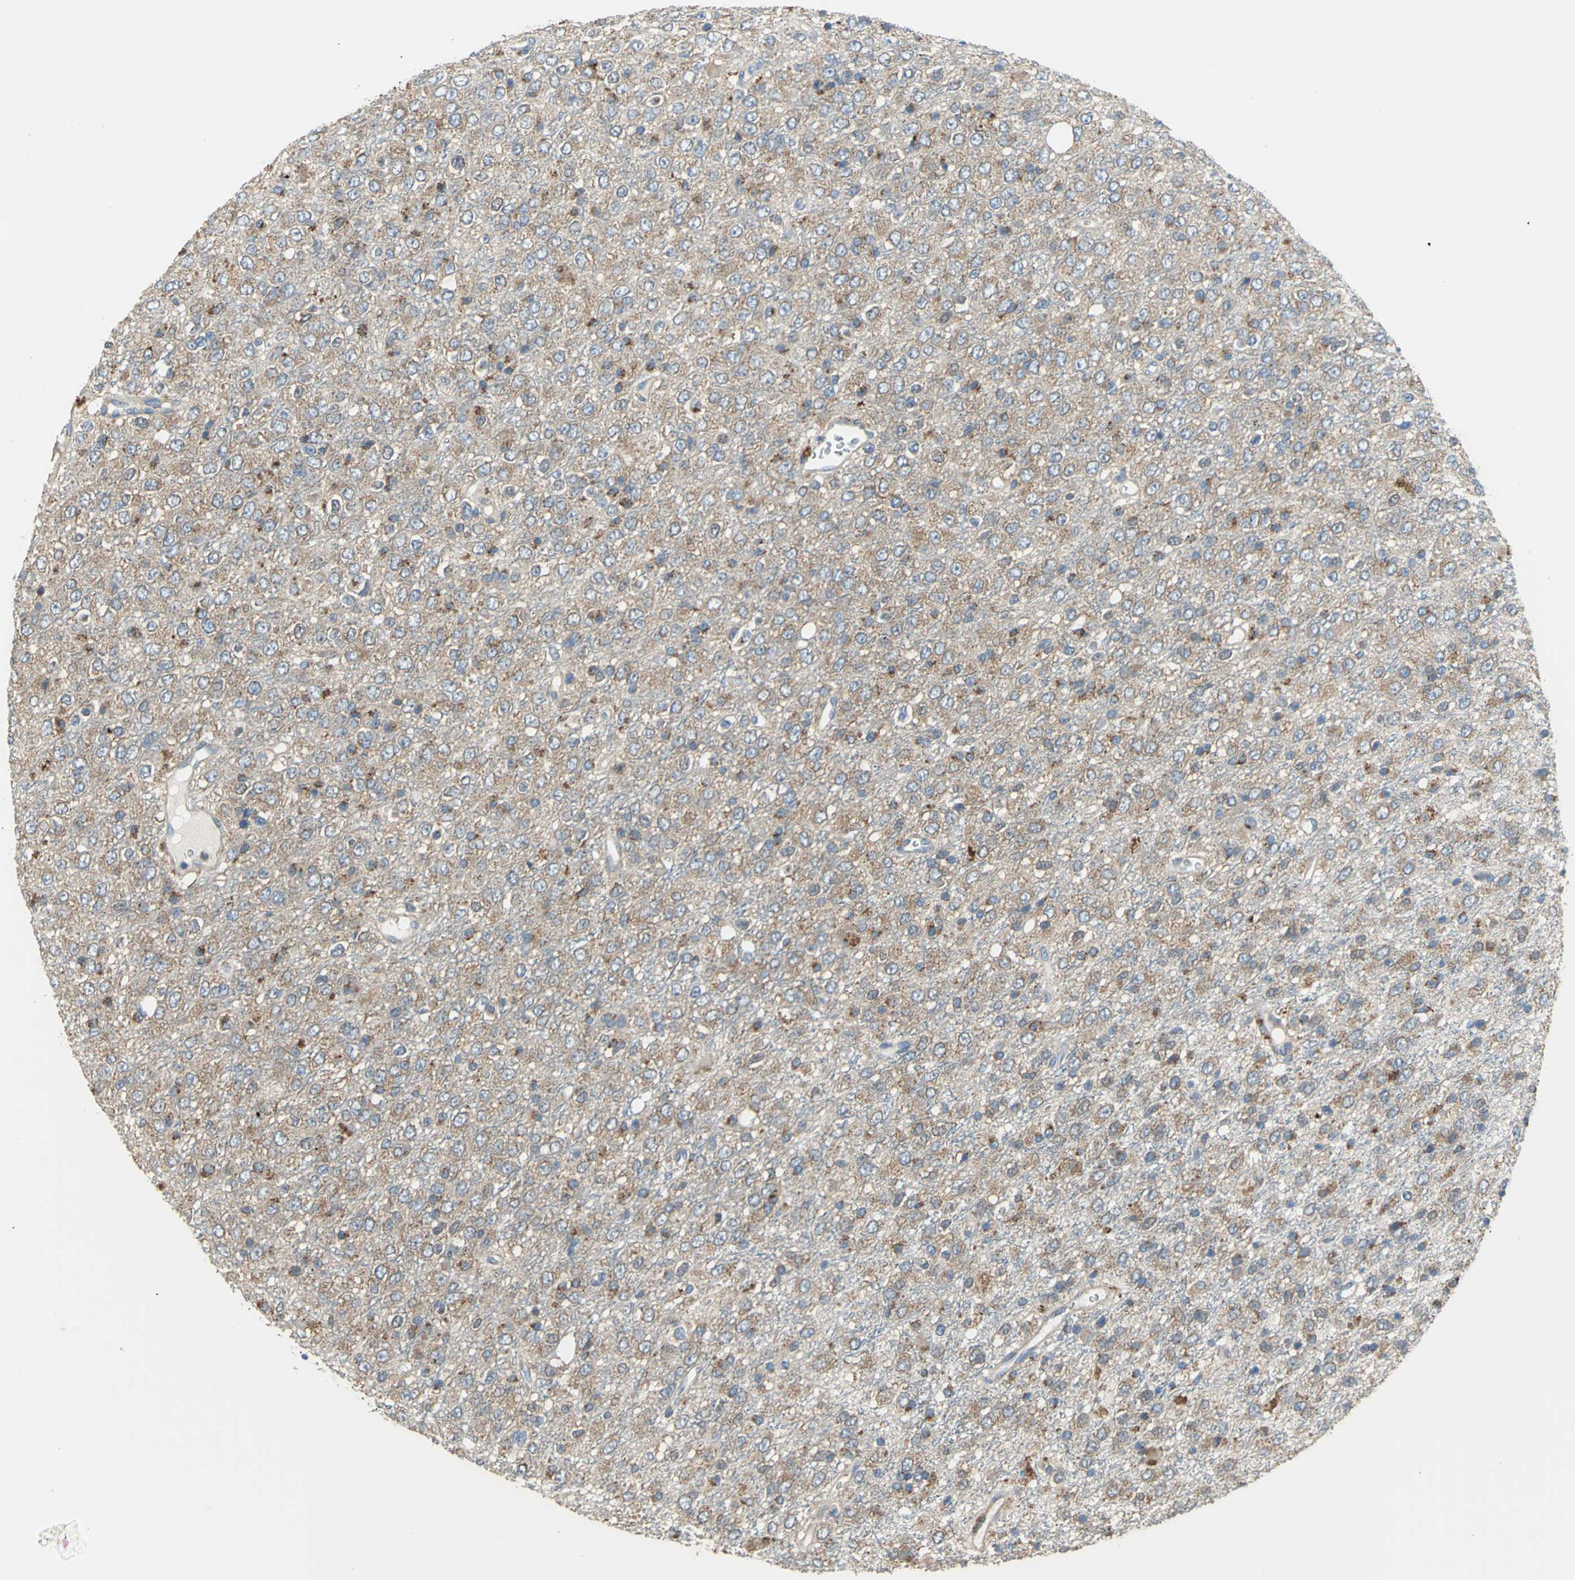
{"staining": {"intensity": "weak", "quantity": "25%-75%", "location": "cytoplasmic/membranous"}, "tissue": "glioma", "cell_type": "Tumor cells", "image_type": "cancer", "snomed": [{"axis": "morphology", "description": "Glioma, malignant, High grade"}, {"axis": "topography", "description": "pancreas cauda"}], "caption": "DAB immunohistochemical staining of glioma shows weak cytoplasmic/membranous protein expression in approximately 25%-75% of tumor cells. The staining is performed using DAB brown chromogen to label protein expression. The nuclei are counter-stained blue using hematoxylin.", "gene": "DIAPH2", "patient": {"sex": "male", "age": 60}}